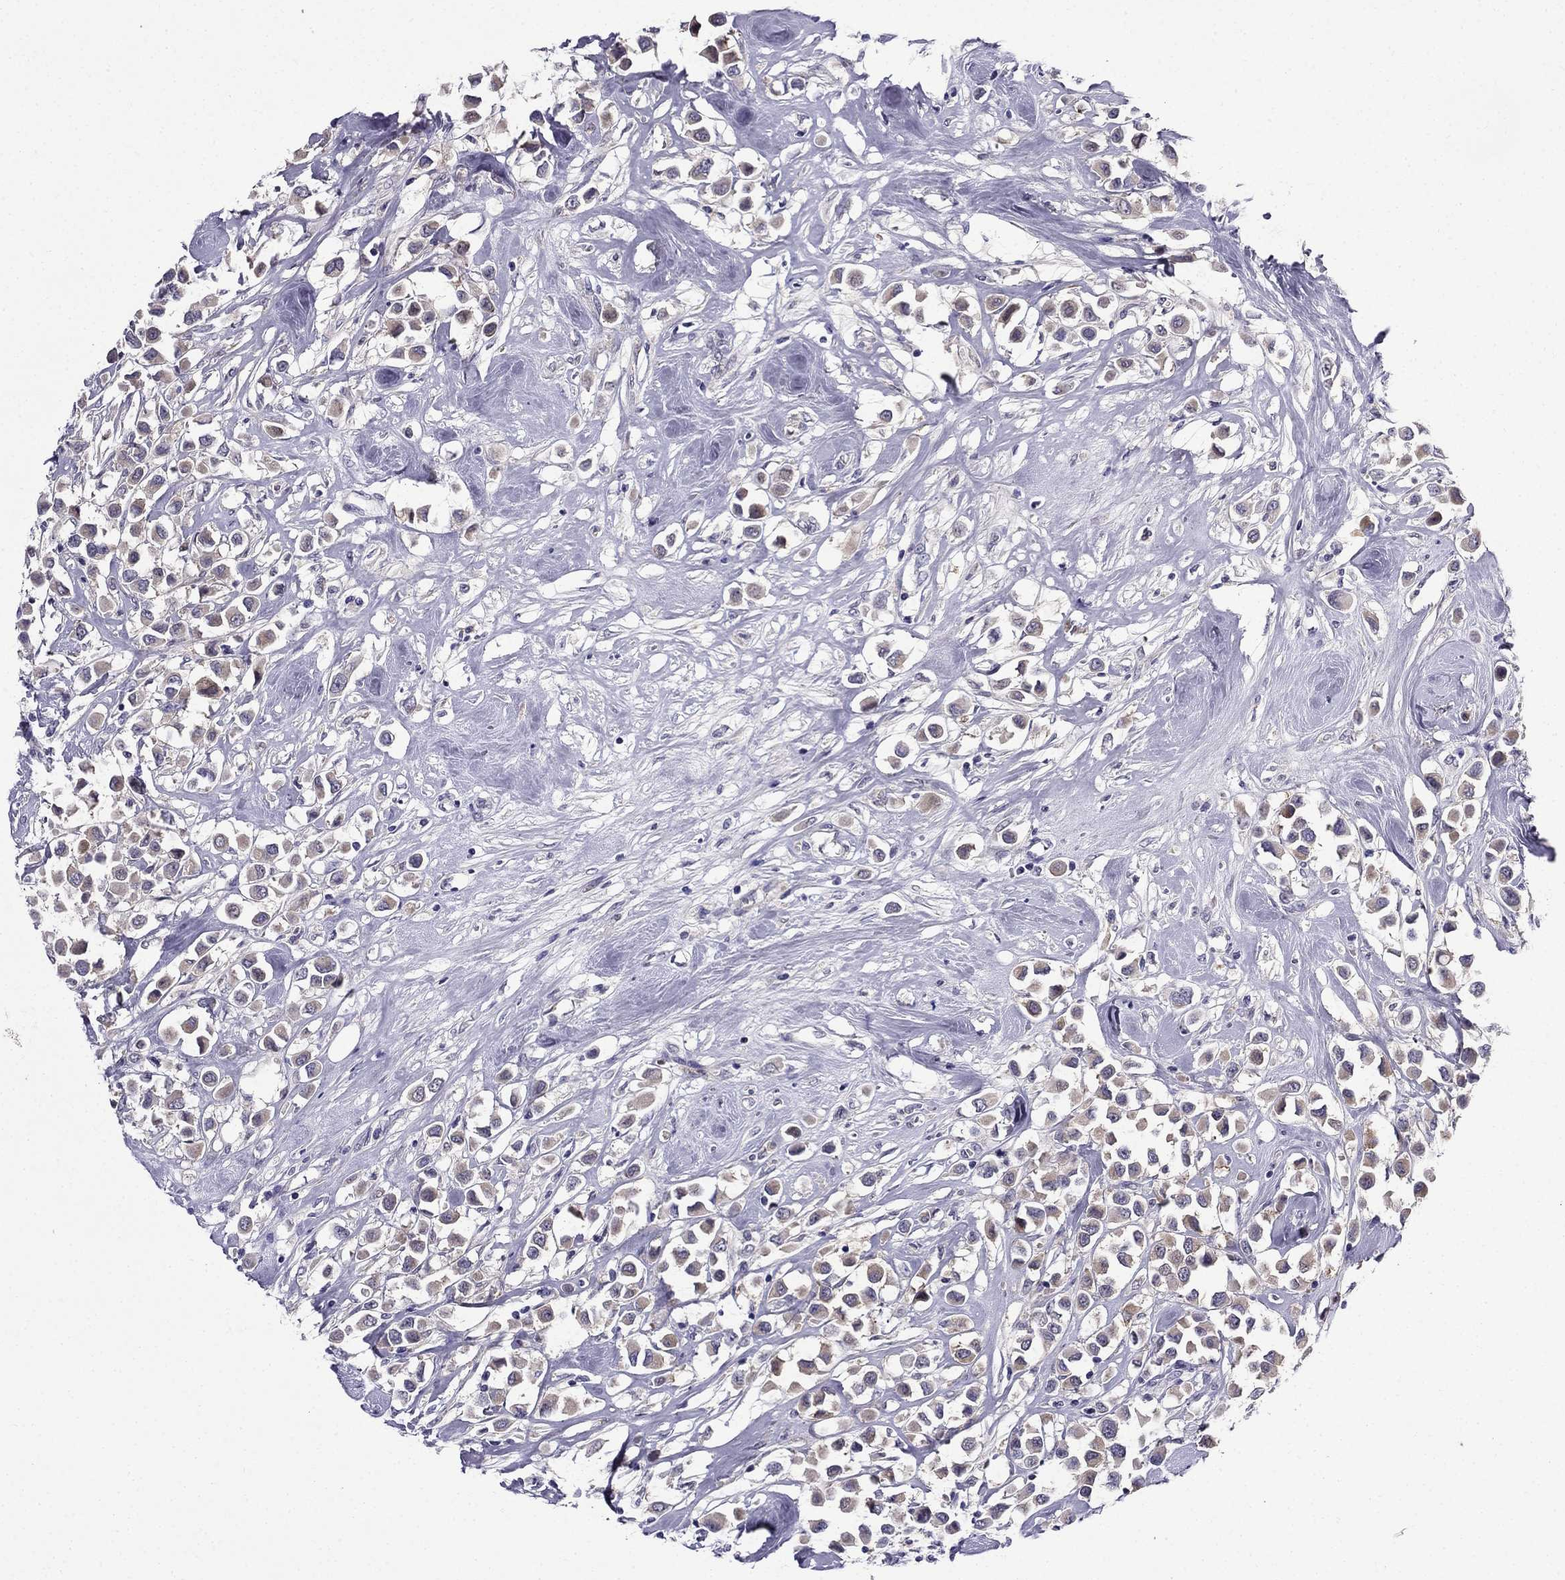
{"staining": {"intensity": "weak", "quantity": "<25%", "location": "cytoplasmic/membranous"}, "tissue": "breast cancer", "cell_type": "Tumor cells", "image_type": "cancer", "snomed": [{"axis": "morphology", "description": "Duct carcinoma"}, {"axis": "topography", "description": "Breast"}], "caption": "Tumor cells show no significant positivity in breast cancer.", "gene": "PI16", "patient": {"sex": "female", "age": 61}}